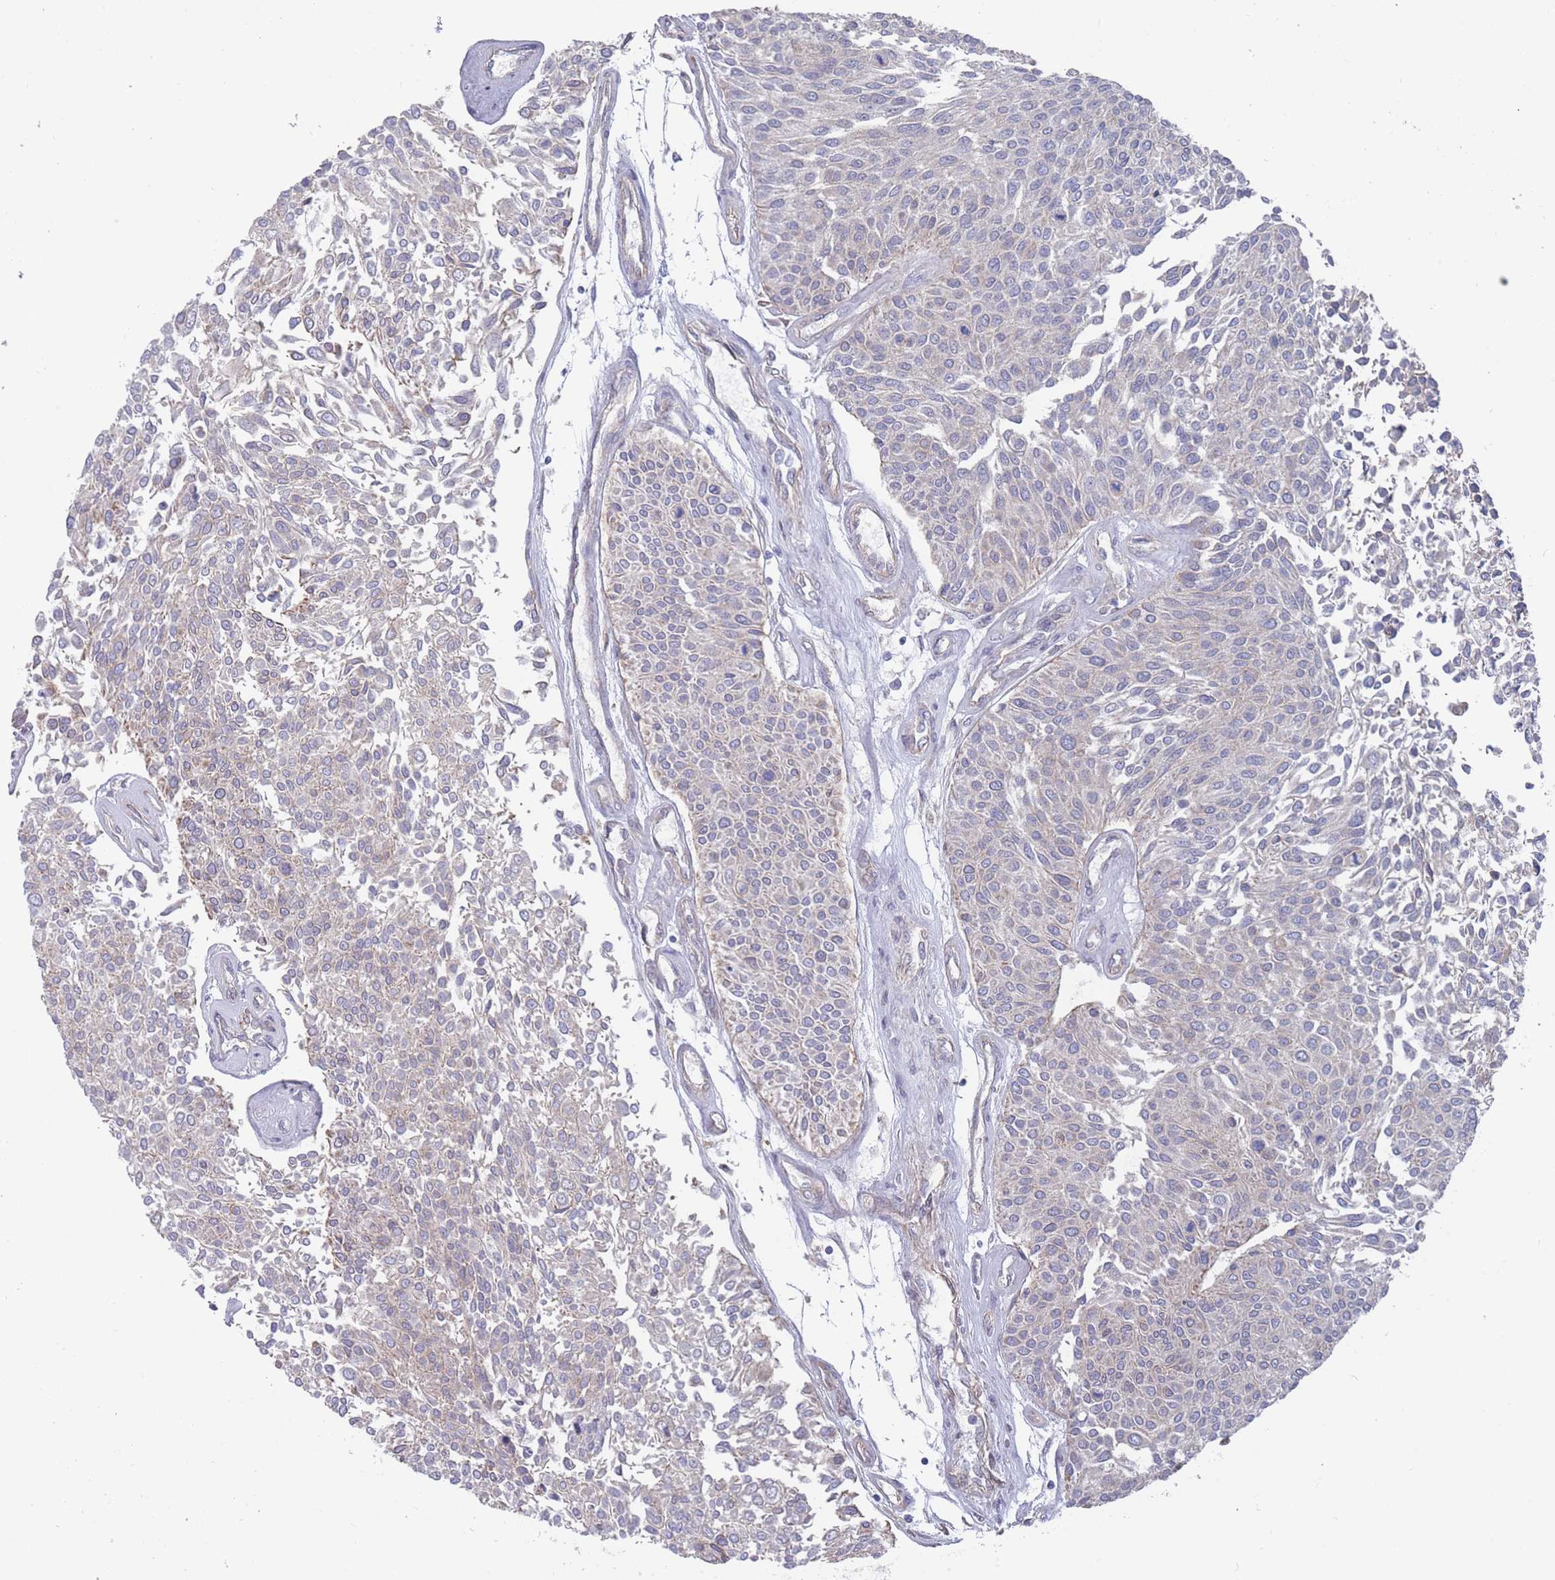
{"staining": {"intensity": "negative", "quantity": "none", "location": "none"}, "tissue": "urothelial cancer", "cell_type": "Tumor cells", "image_type": "cancer", "snomed": [{"axis": "morphology", "description": "Urothelial carcinoma, NOS"}, {"axis": "topography", "description": "Urinary bladder"}], "caption": "High magnification brightfield microscopy of transitional cell carcinoma stained with DAB (brown) and counterstained with hematoxylin (blue): tumor cells show no significant positivity.", "gene": "SLC1A6", "patient": {"sex": "male", "age": 55}}